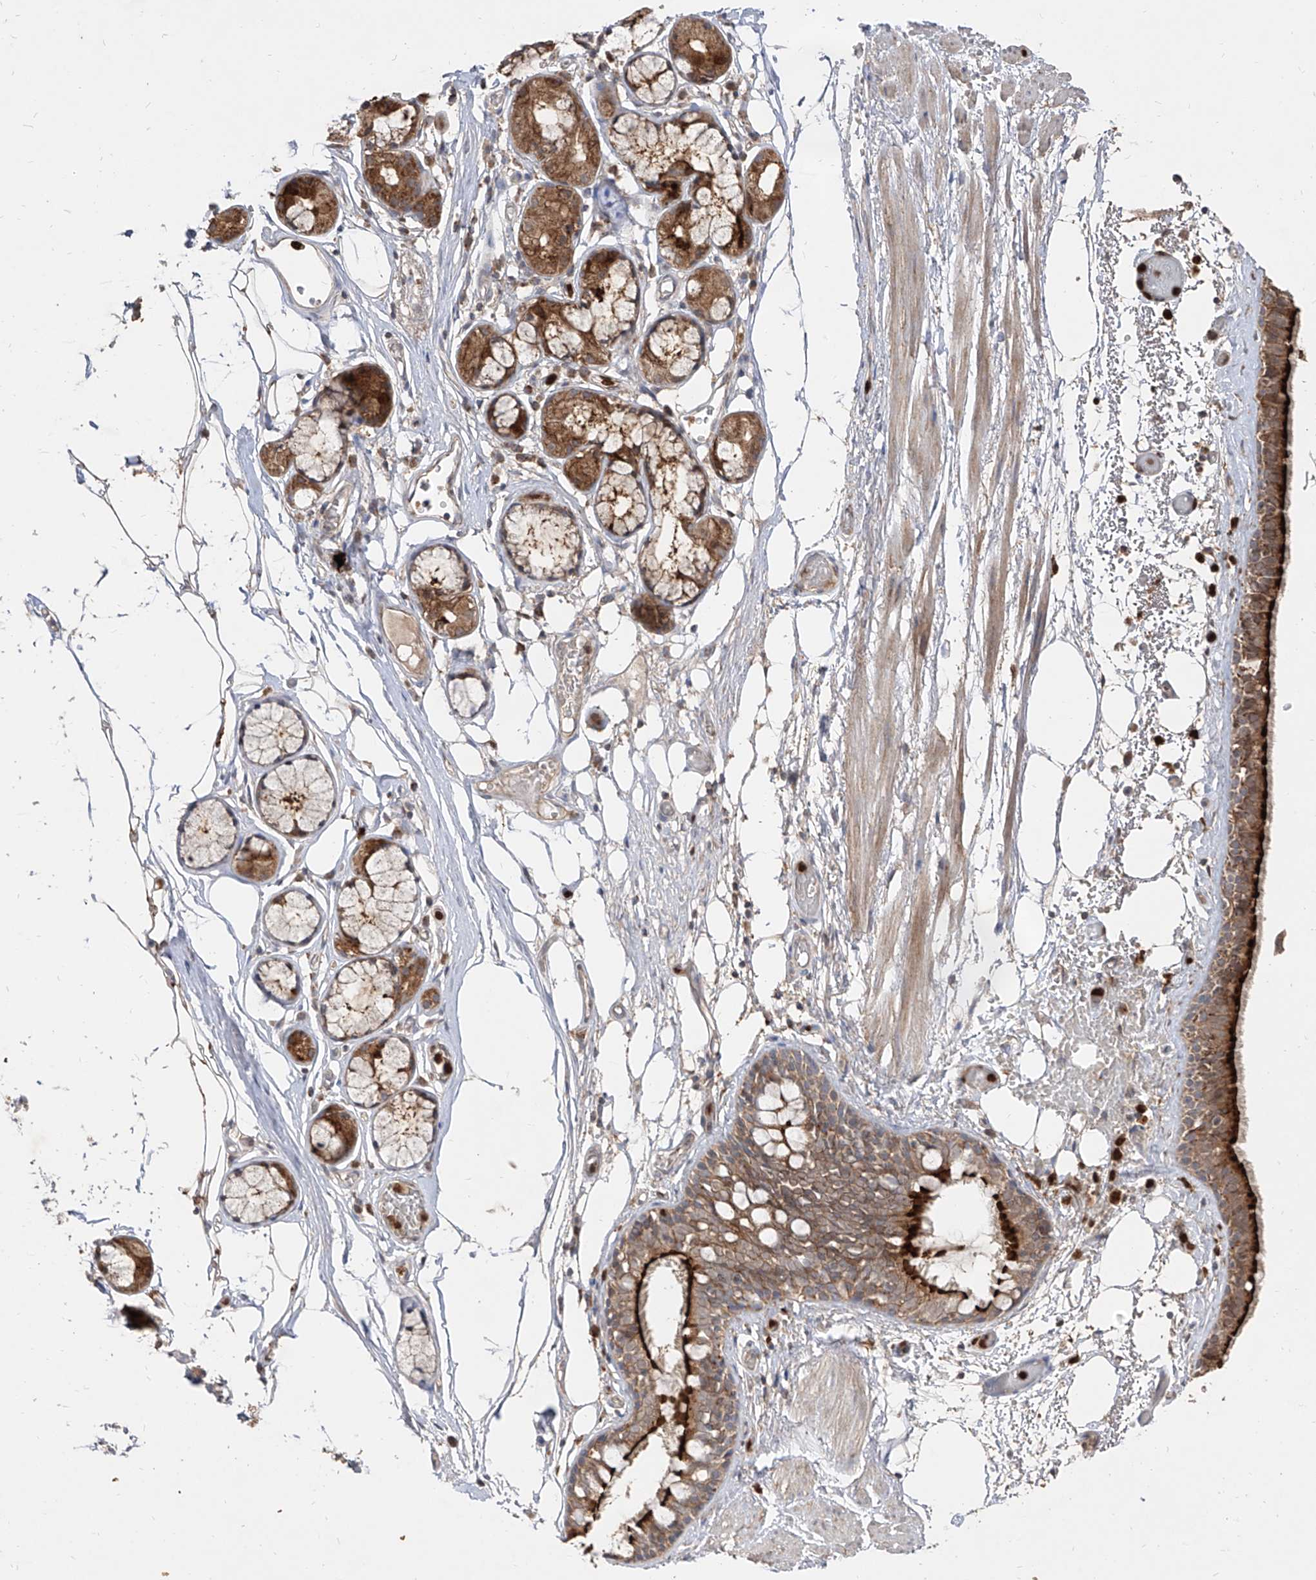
{"staining": {"intensity": "strong", "quantity": ">75%", "location": "cytoplasmic/membranous"}, "tissue": "bronchus", "cell_type": "Respiratory epithelial cells", "image_type": "normal", "snomed": [{"axis": "morphology", "description": "Normal tissue, NOS"}, {"axis": "topography", "description": "Bronchus"}, {"axis": "topography", "description": "Lung"}], "caption": "Respiratory epithelial cells display high levels of strong cytoplasmic/membranous staining in approximately >75% of cells in benign human bronchus. (DAB = brown stain, brightfield microscopy at high magnification).", "gene": "AIM2", "patient": {"sex": "male", "age": 56}}